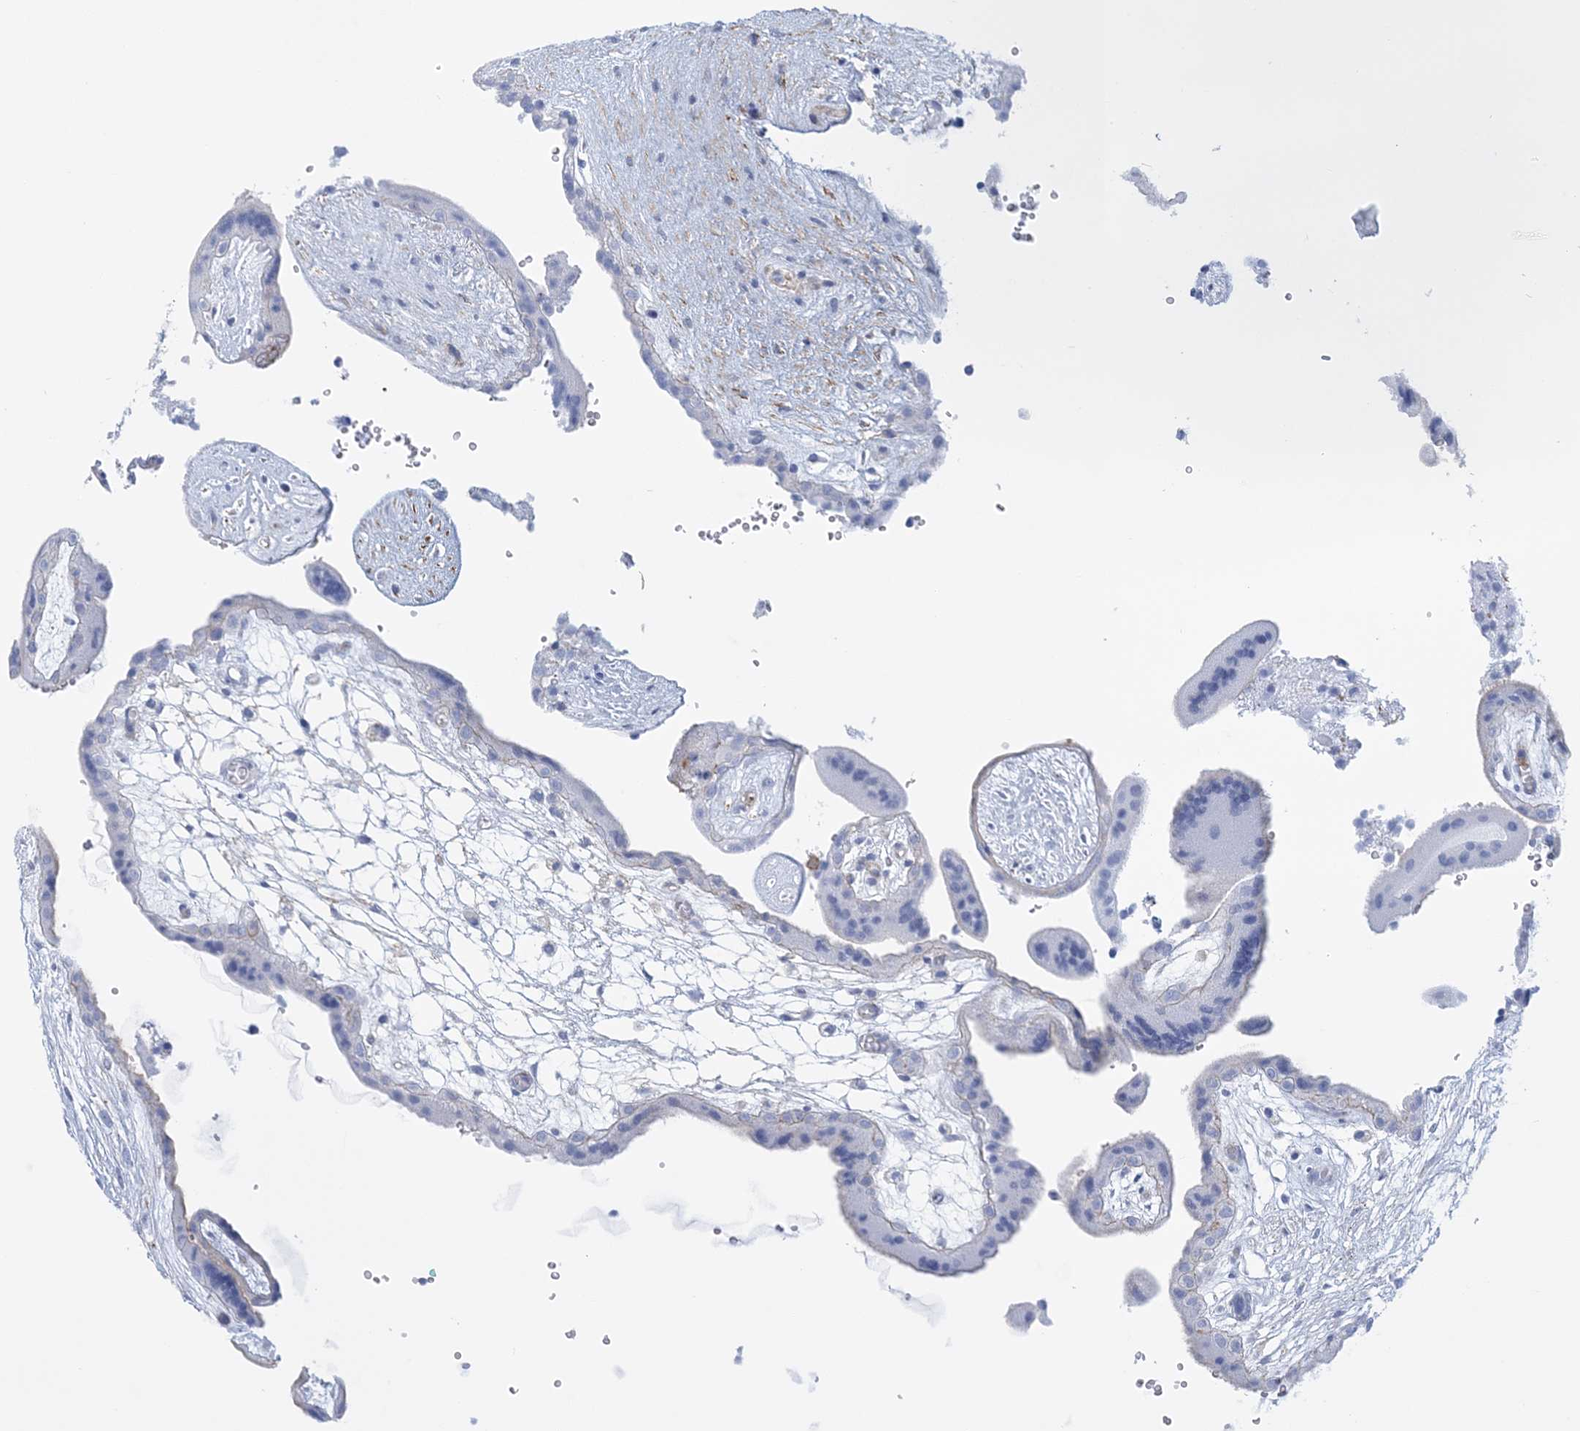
{"staining": {"intensity": "negative", "quantity": "none", "location": "none"}, "tissue": "placenta", "cell_type": "Decidual cells", "image_type": "normal", "snomed": [{"axis": "morphology", "description": "Normal tissue, NOS"}, {"axis": "topography", "description": "Placenta"}], "caption": "DAB immunohistochemical staining of benign placenta reveals no significant positivity in decidual cells.", "gene": "C11orf21", "patient": {"sex": "female", "age": 18}}